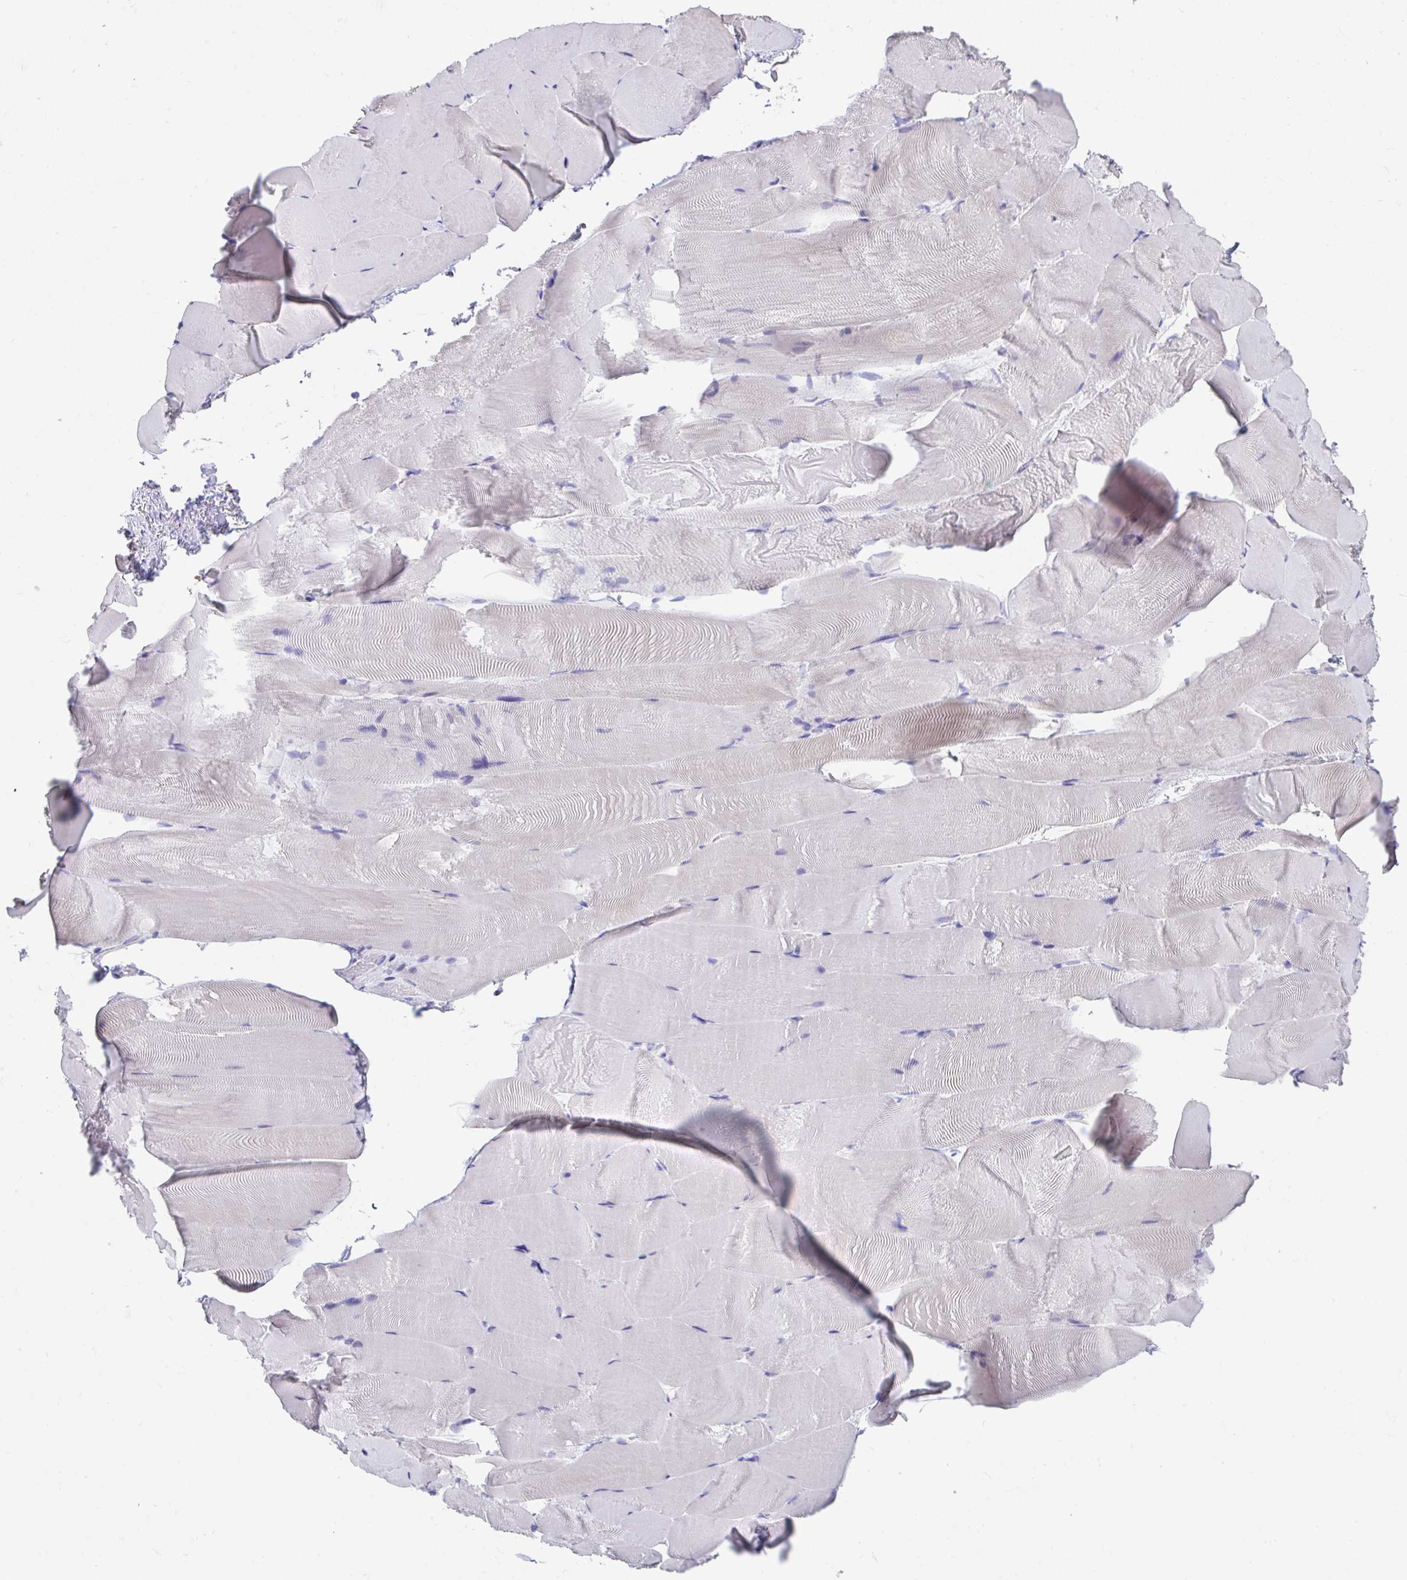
{"staining": {"intensity": "negative", "quantity": "none", "location": "none"}, "tissue": "skeletal muscle", "cell_type": "Myocytes", "image_type": "normal", "snomed": [{"axis": "morphology", "description": "Normal tissue, NOS"}, {"axis": "topography", "description": "Skeletal muscle"}], "caption": "Immunohistochemistry (IHC) histopathology image of normal human skeletal muscle stained for a protein (brown), which reveals no positivity in myocytes.", "gene": "CCSAP", "patient": {"sex": "female", "age": 64}}